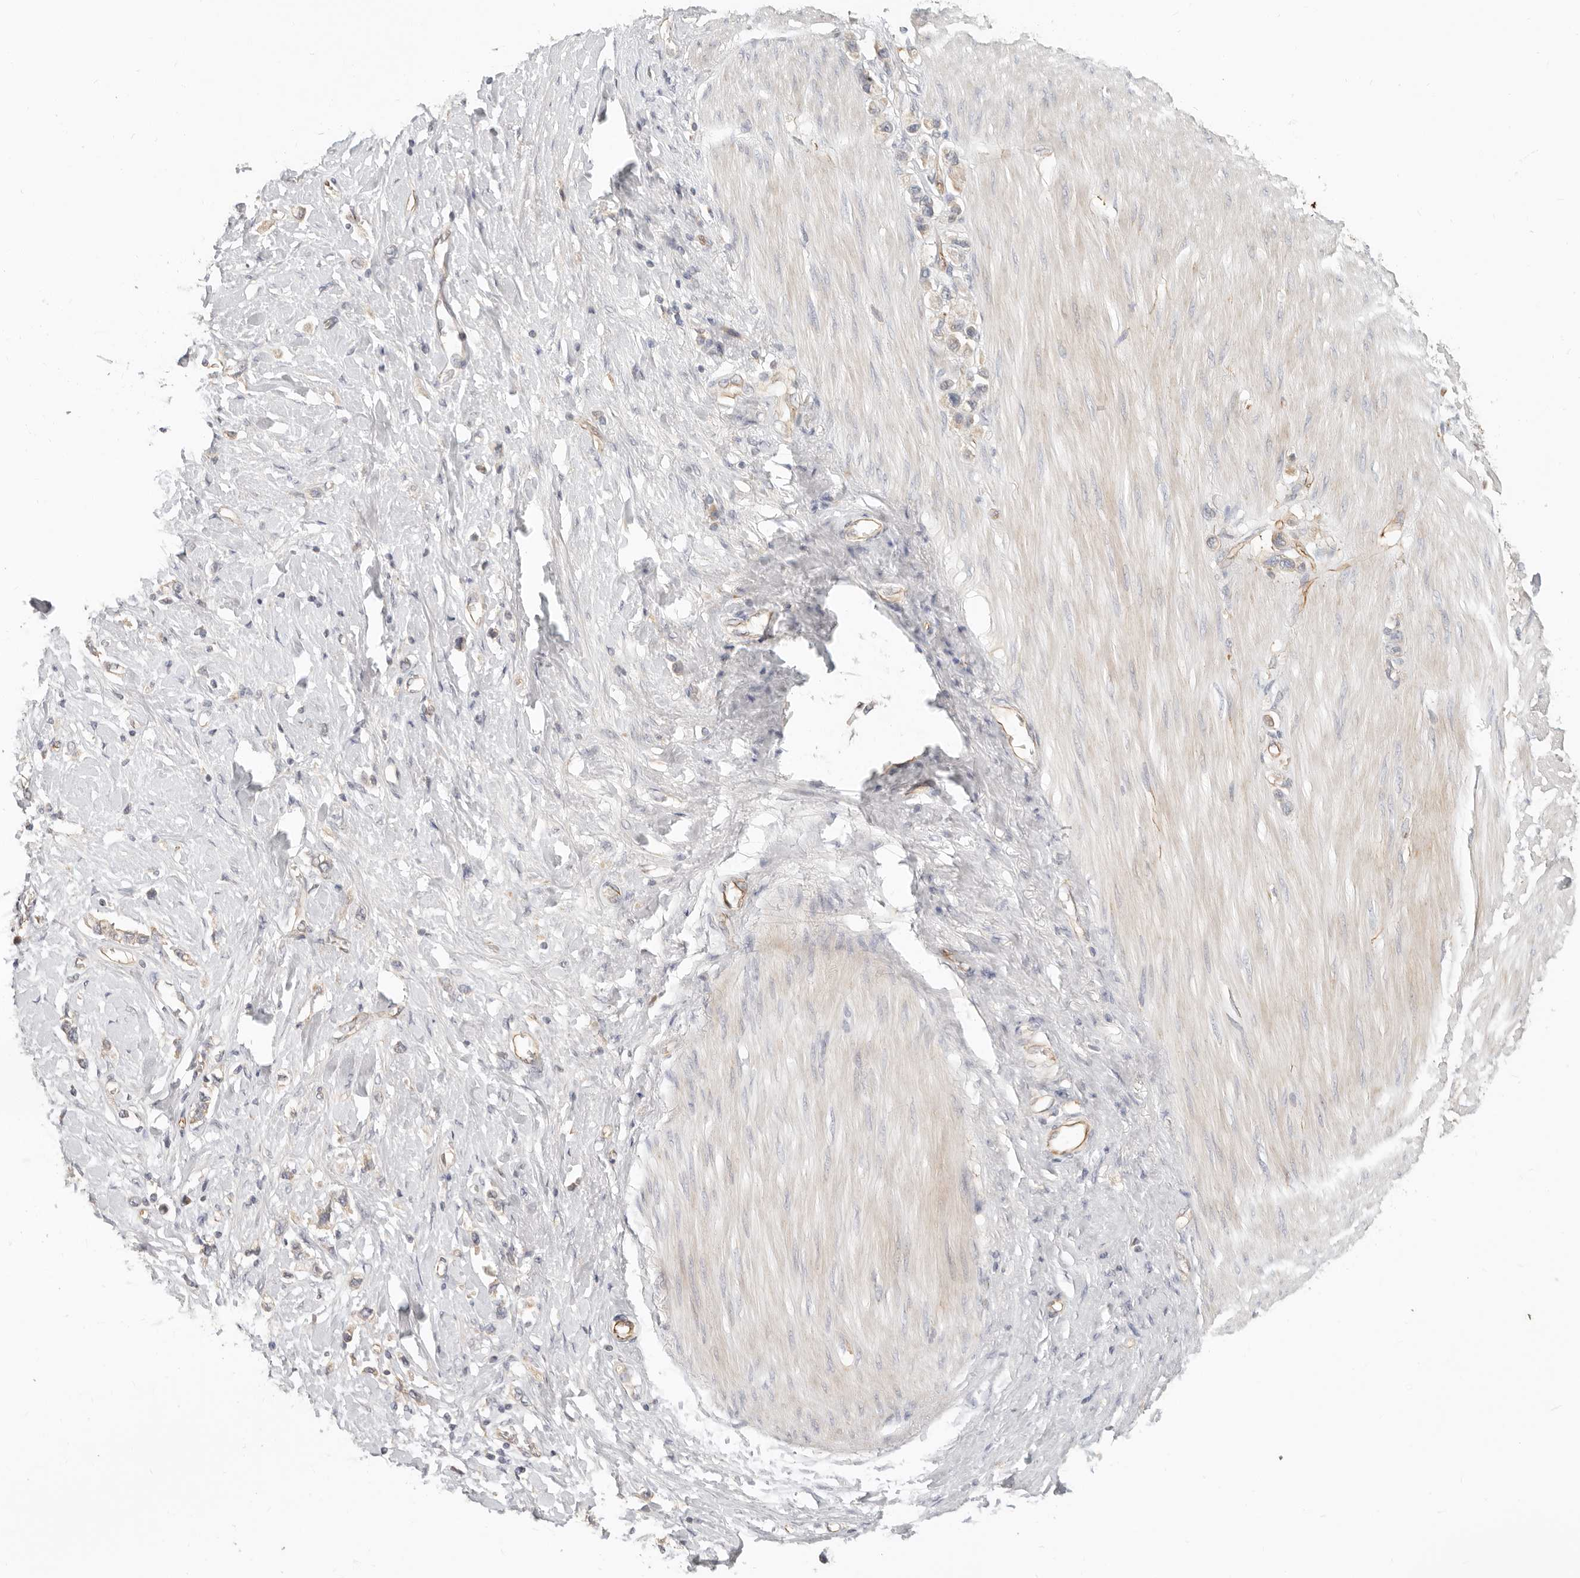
{"staining": {"intensity": "negative", "quantity": "none", "location": "none"}, "tissue": "stomach cancer", "cell_type": "Tumor cells", "image_type": "cancer", "snomed": [{"axis": "morphology", "description": "Adenocarcinoma, NOS"}, {"axis": "topography", "description": "Stomach"}], "caption": "IHC of stomach cancer (adenocarcinoma) shows no expression in tumor cells.", "gene": "SPRING1", "patient": {"sex": "female", "age": 65}}